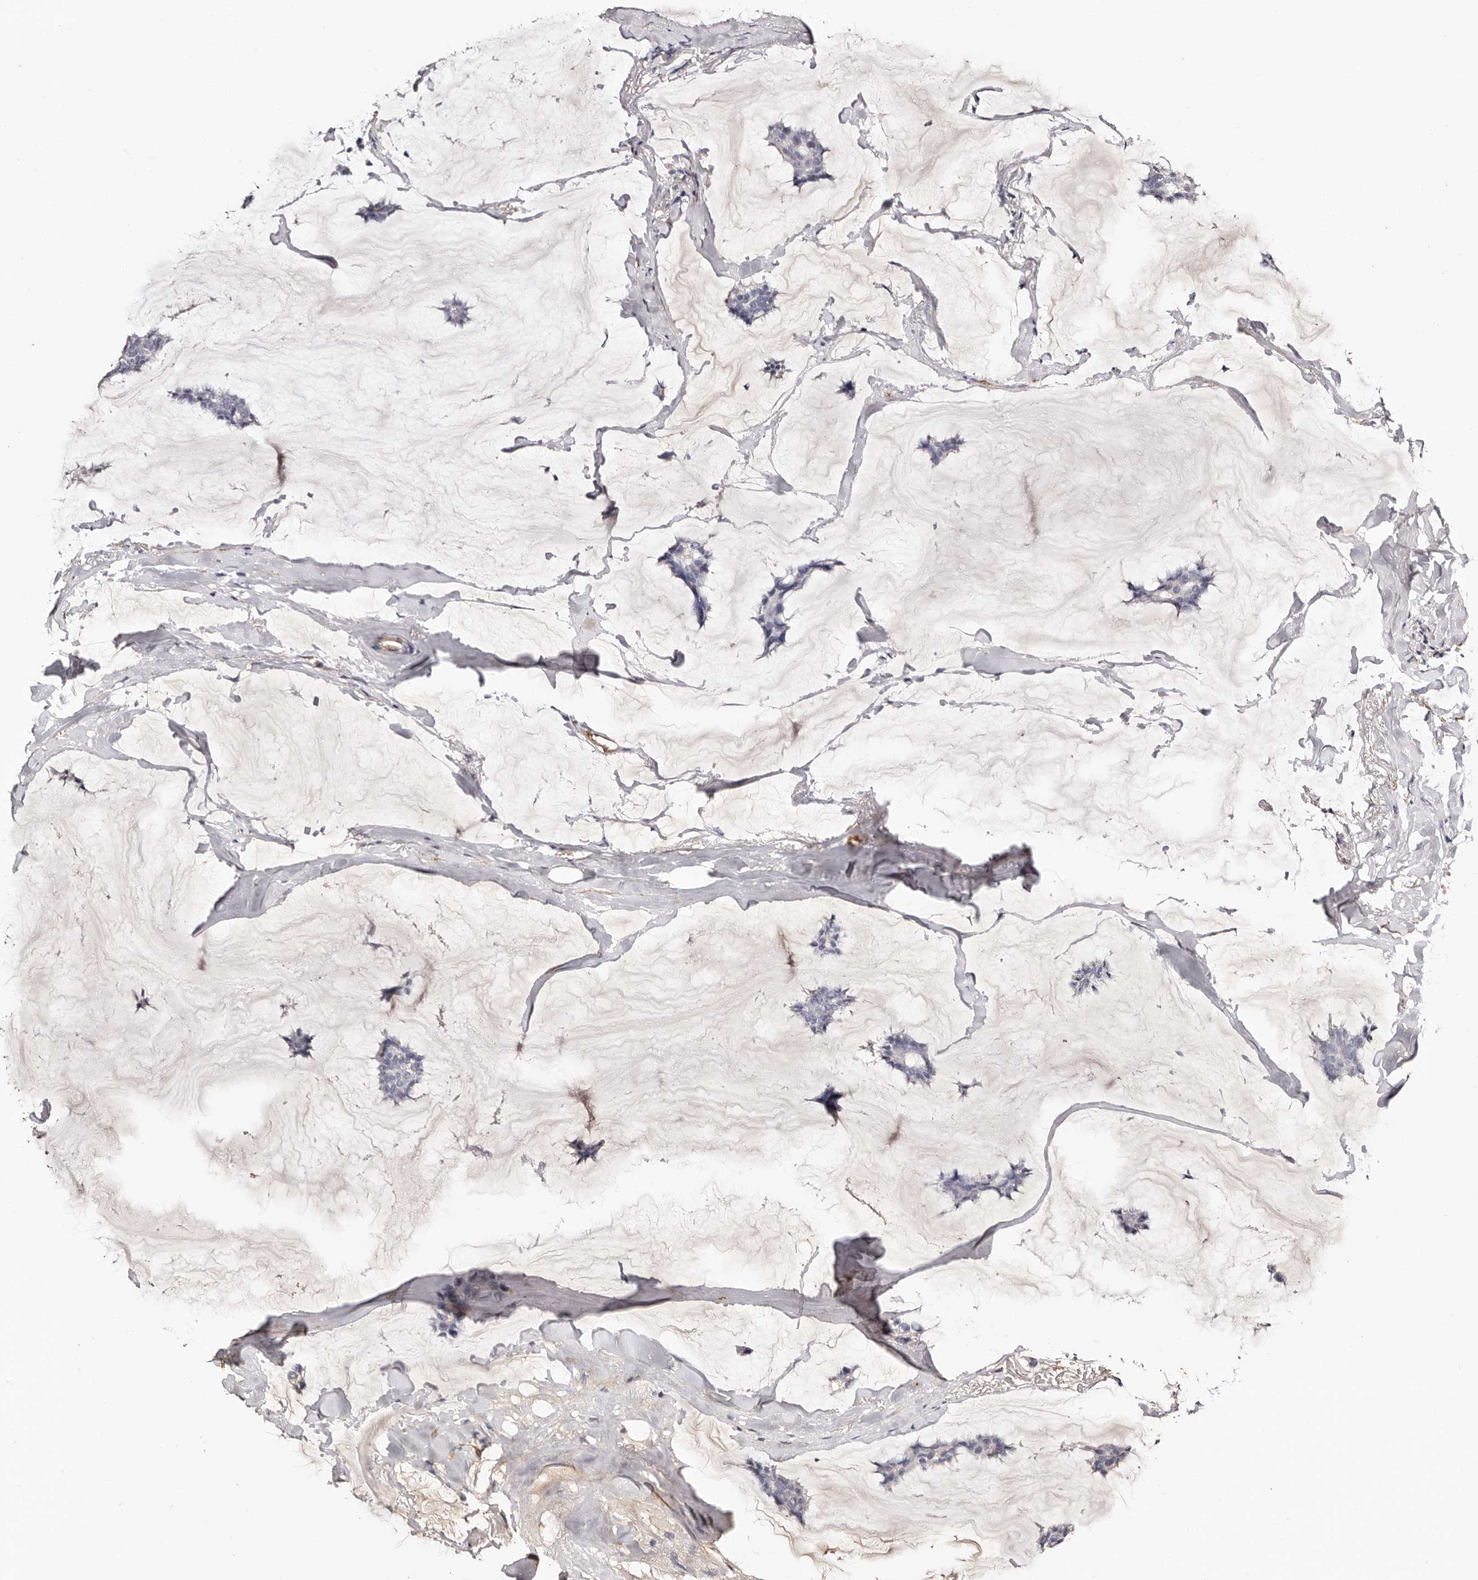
{"staining": {"intensity": "negative", "quantity": "none", "location": "none"}, "tissue": "breast cancer", "cell_type": "Tumor cells", "image_type": "cancer", "snomed": [{"axis": "morphology", "description": "Duct carcinoma"}, {"axis": "topography", "description": "Breast"}], "caption": "Immunohistochemistry (IHC) image of neoplastic tissue: breast cancer stained with DAB shows no significant protein expression in tumor cells.", "gene": "TGM2", "patient": {"sex": "female", "age": 93}}